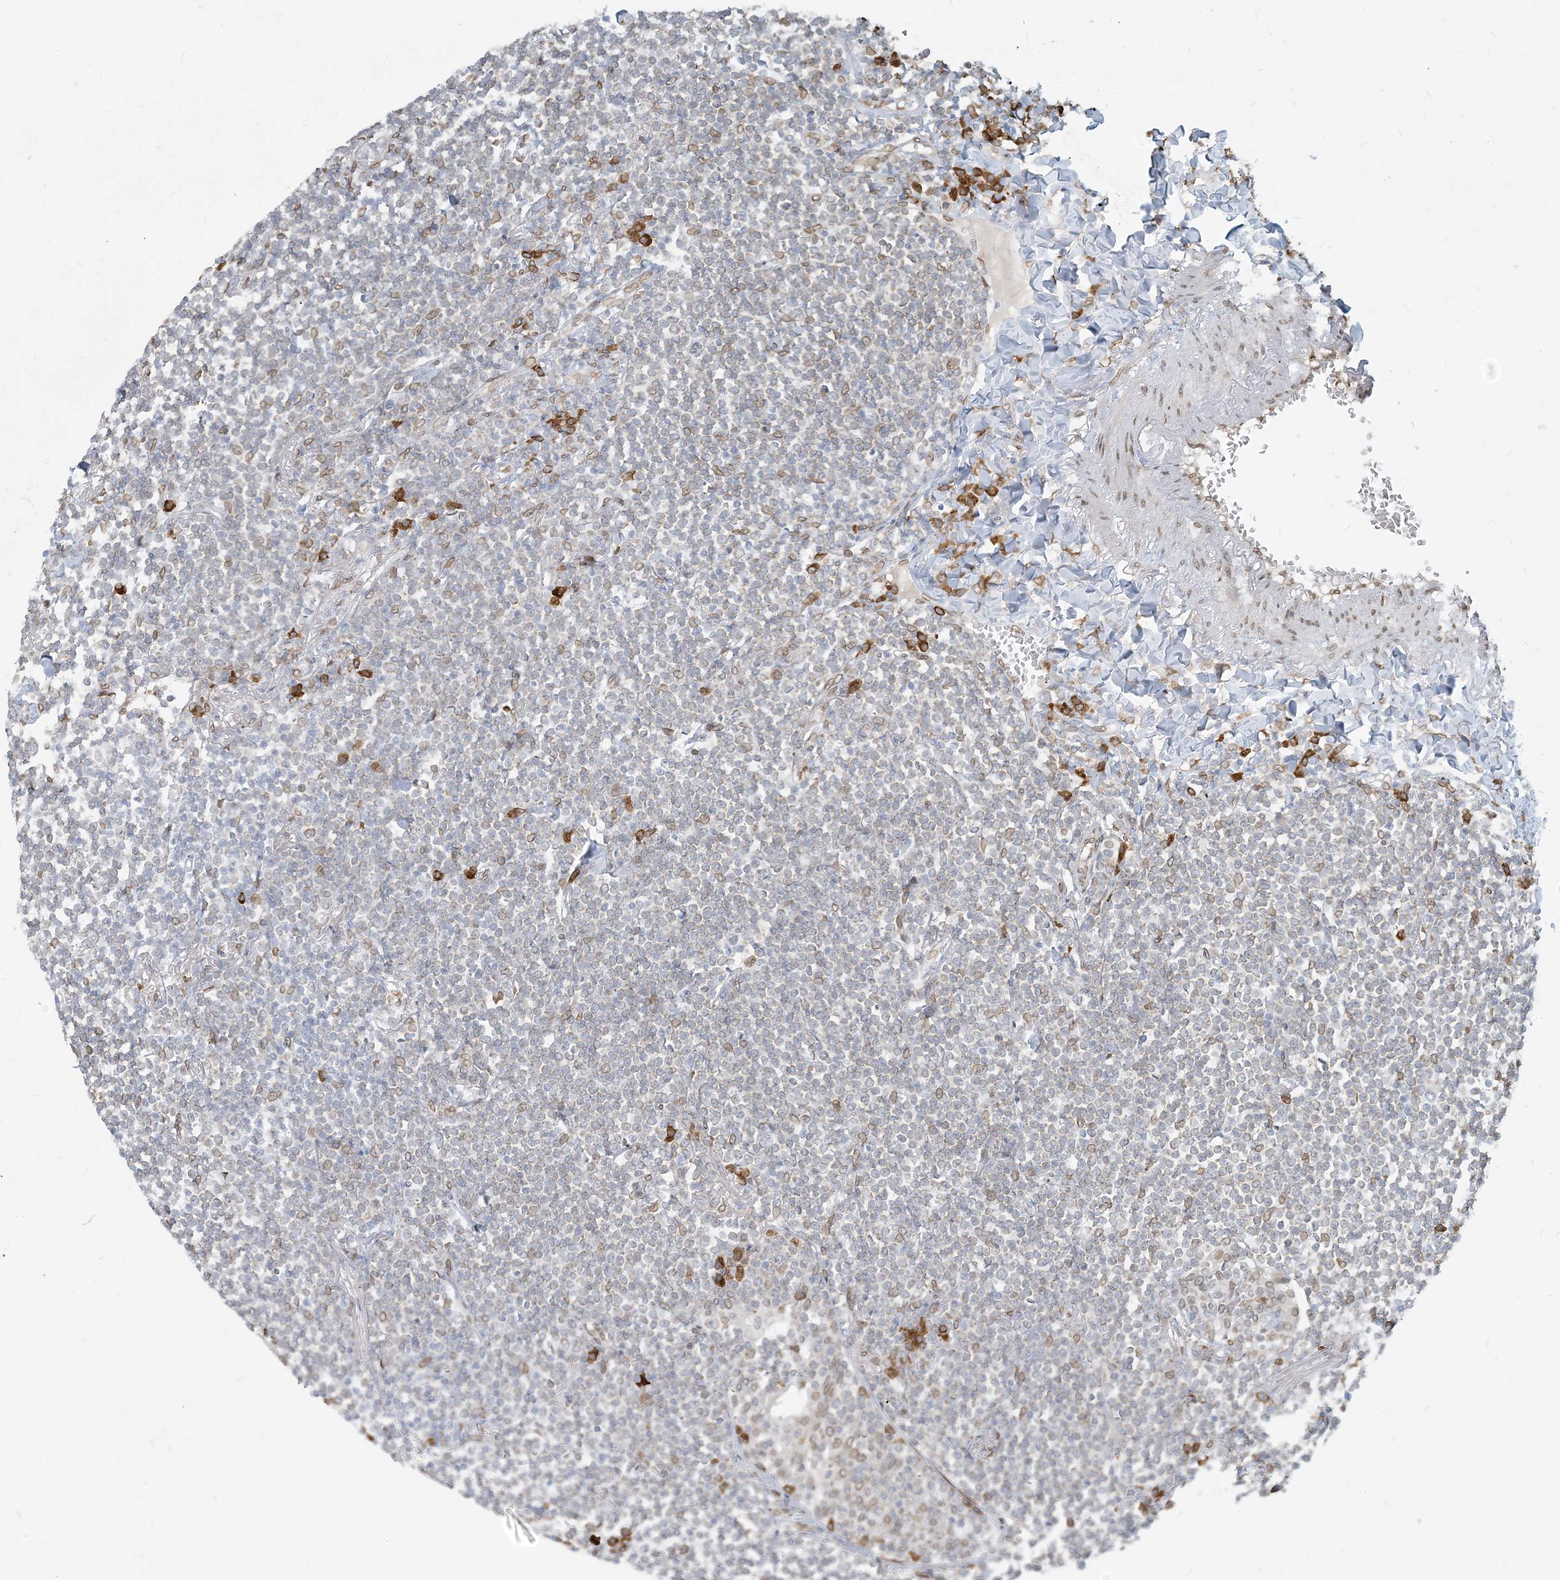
{"staining": {"intensity": "negative", "quantity": "none", "location": "none"}, "tissue": "lymphoma", "cell_type": "Tumor cells", "image_type": "cancer", "snomed": [{"axis": "morphology", "description": "Malignant lymphoma, non-Hodgkin's type, Low grade"}, {"axis": "topography", "description": "Lung"}], "caption": "This image is of lymphoma stained with immunohistochemistry (IHC) to label a protein in brown with the nuclei are counter-stained blue. There is no staining in tumor cells.", "gene": "WWP1", "patient": {"sex": "female", "age": 71}}